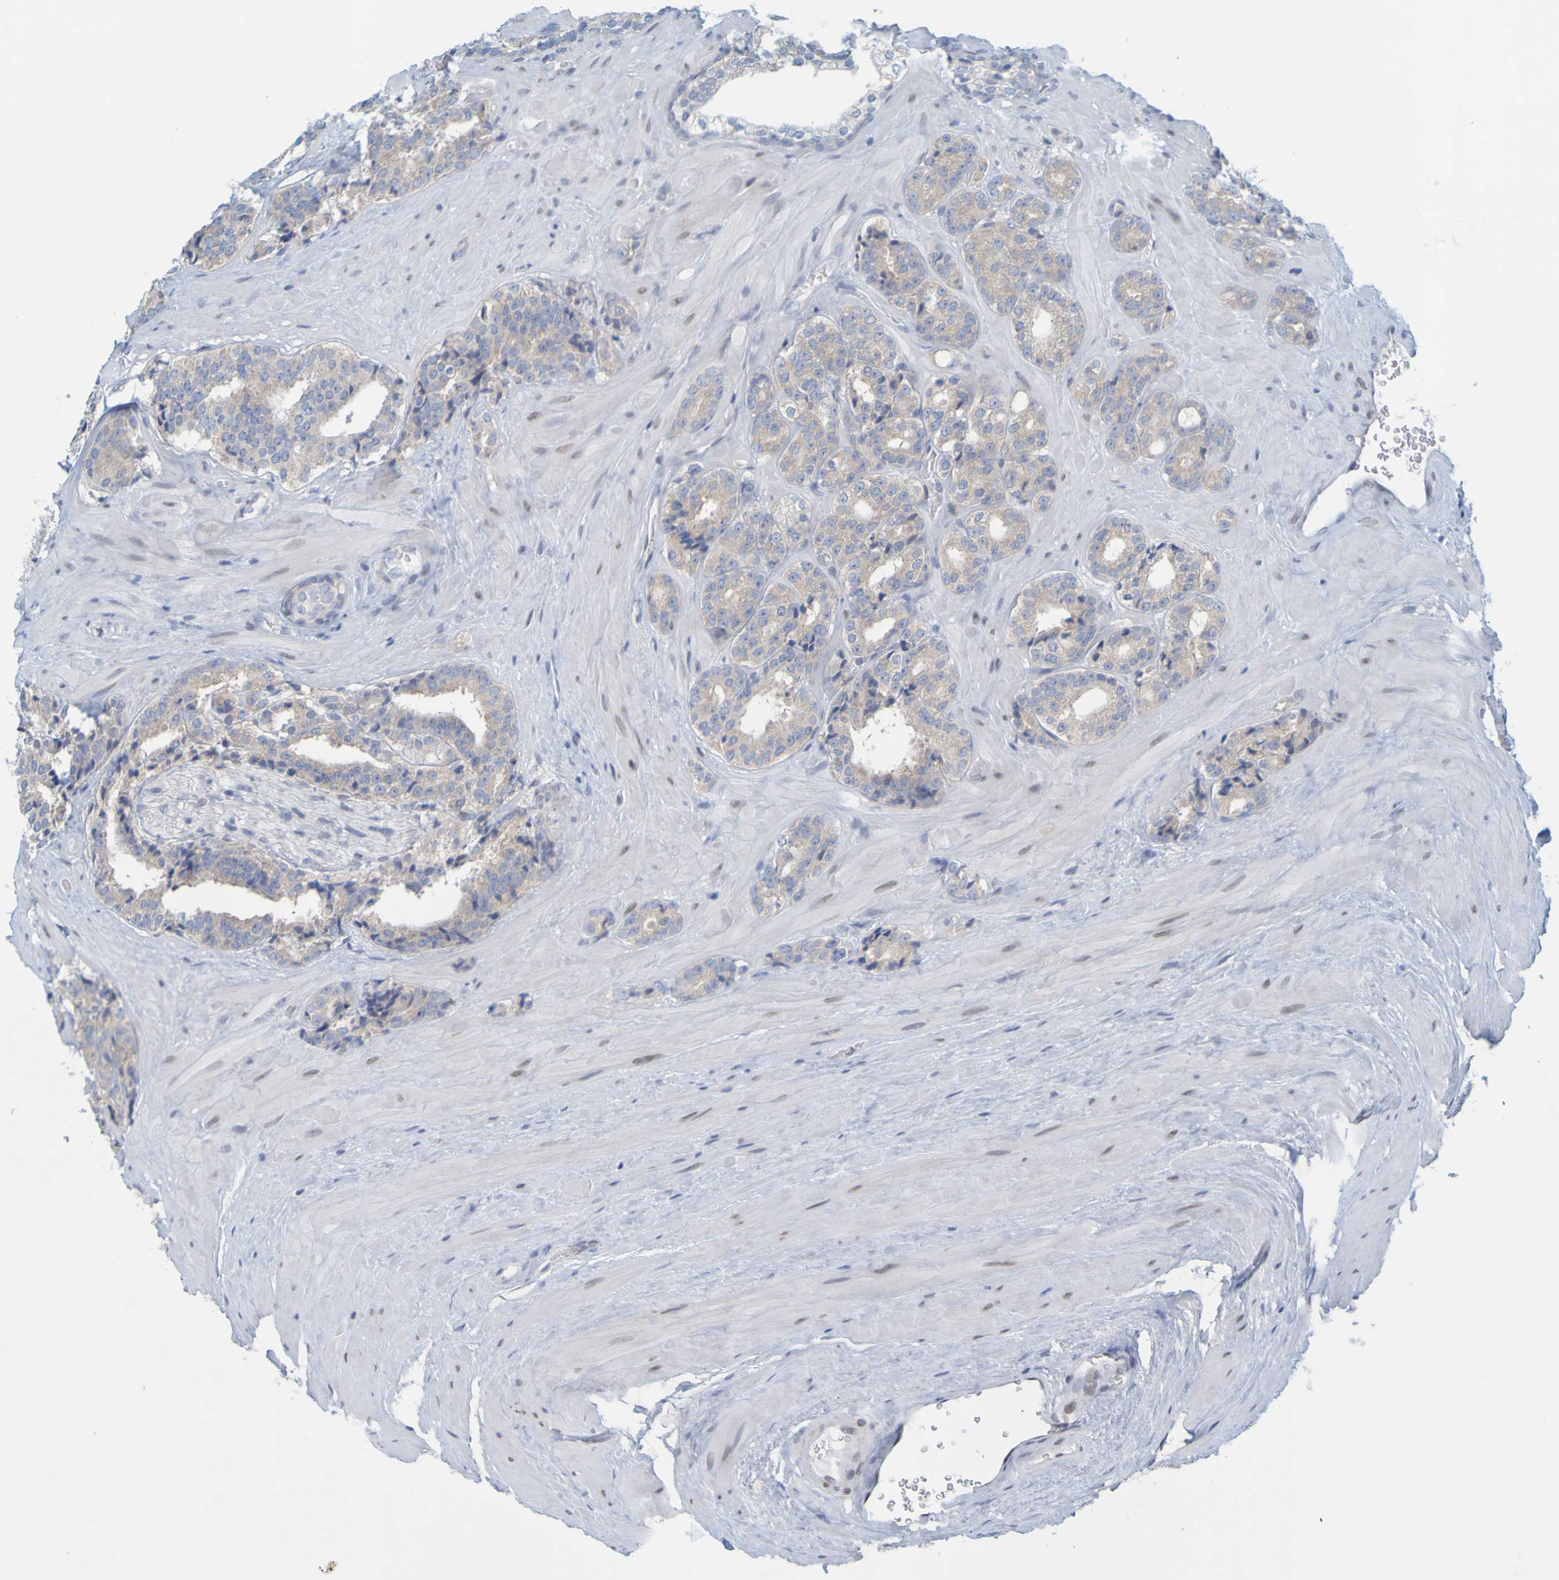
{"staining": {"intensity": "weak", "quantity": "<25%", "location": "cytoplasmic/membranous"}, "tissue": "prostate cancer", "cell_type": "Tumor cells", "image_type": "cancer", "snomed": [{"axis": "morphology", "description": "Adenocarcinoma, High grade"}, {"axis": "topography", "description": "Prostate"}], "caption": "Tumor cells show no significant protein expression in prostate cancer (adenocarcinoma (high-grade)).", "gene": "MAG", "patient": {"sex": "male", "age": 60}}